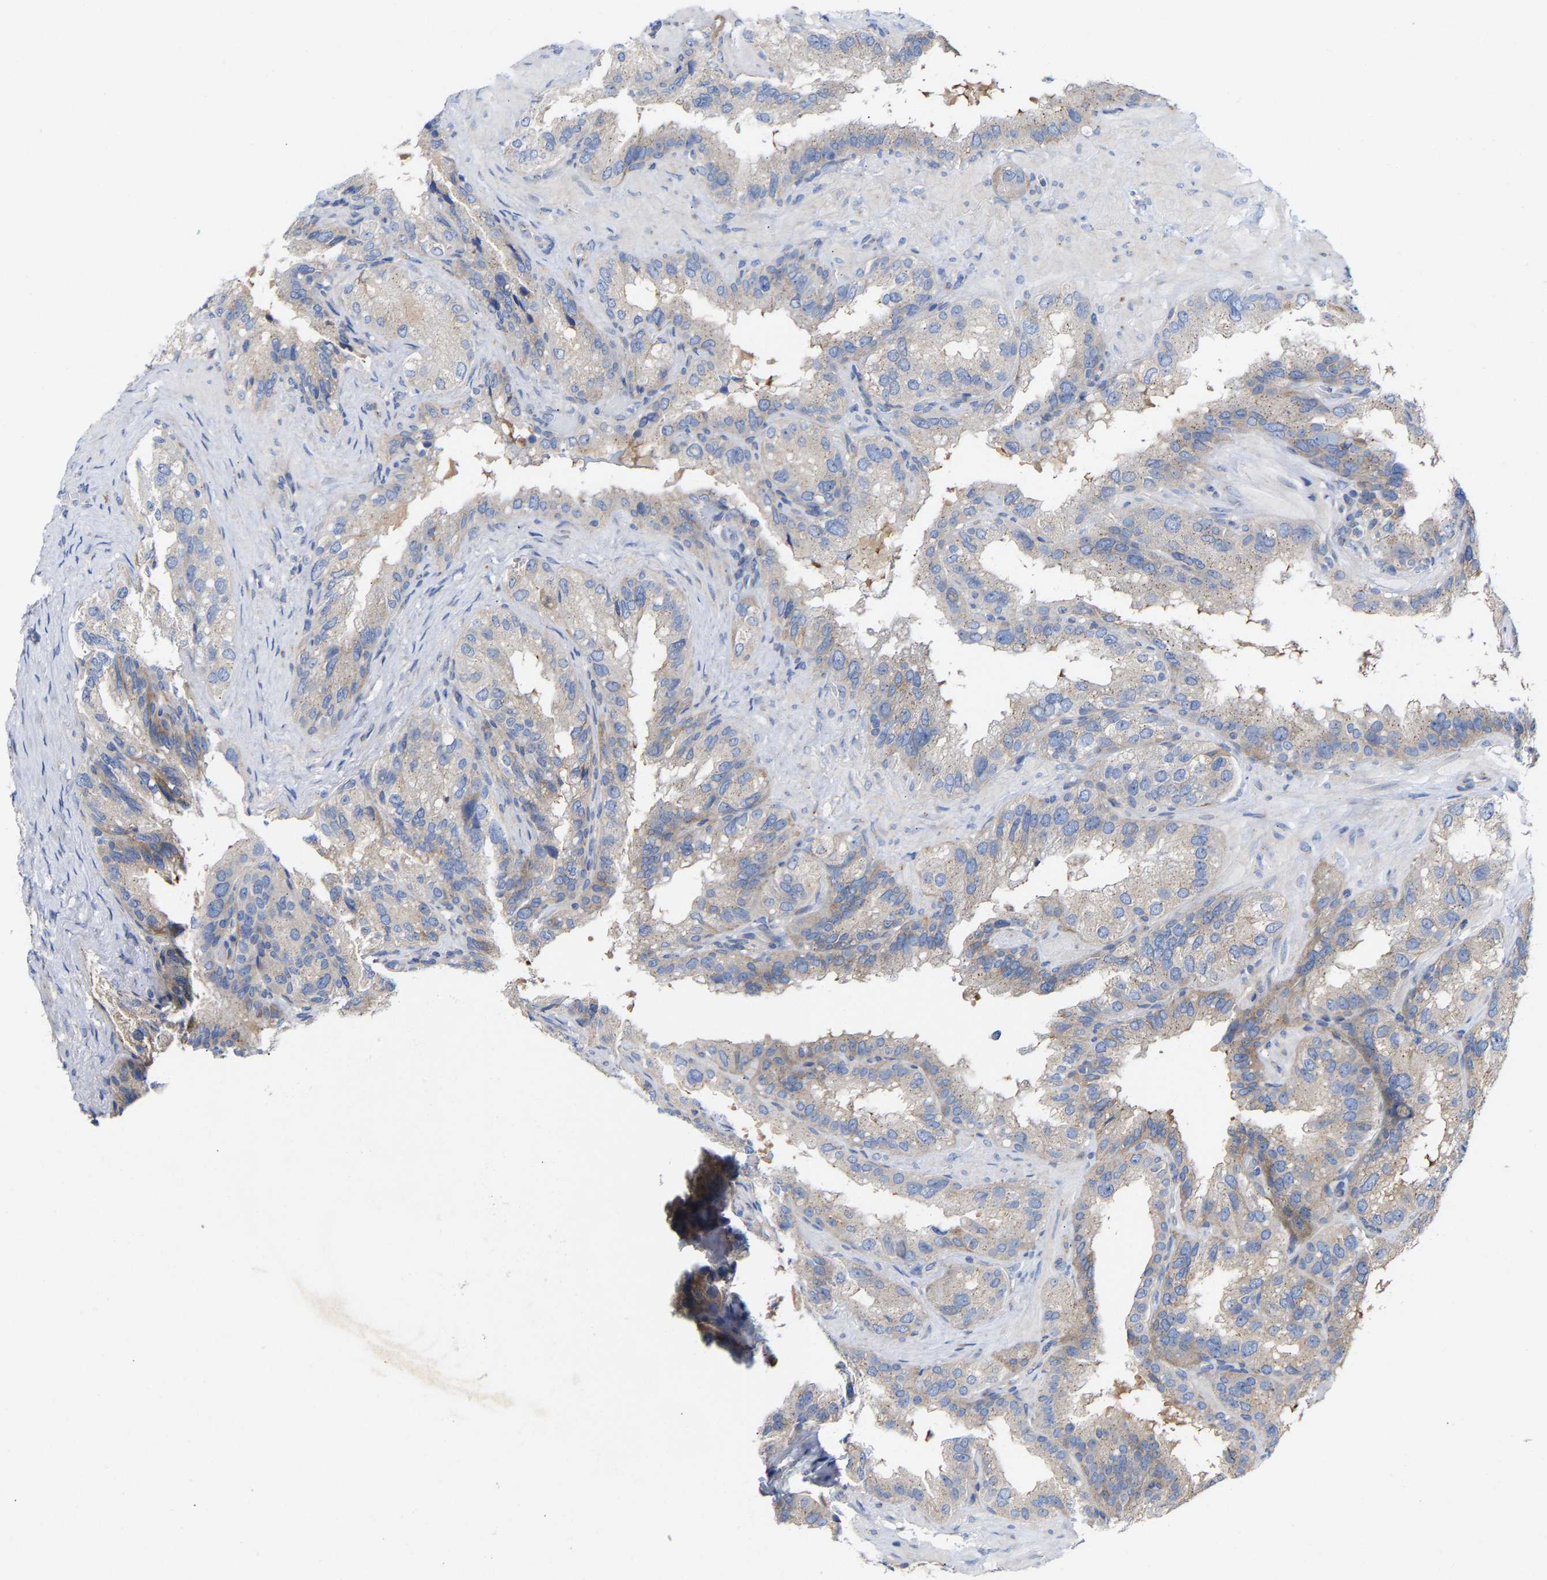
{"staining": {"intensity": "weak", "quantity": "<25%", "location": "cytoplasmic/membranous"}, "tissue": "seminal vesicle", "cell_type": "Glandular cells", "image_type": "normal", "snomed": [{"axis": "morphology", "description": "Normal tissue, NOS"}, {"axis": "topography", "description": "Seminal veicle"}], "caption": "High power microscopy photomicrograph of an IHC image of unremarkable seminal vesicle, revealing no significant staining in glandular cells. (Brightfield microscopy of DAB IHC at high magnification).", "gene": "PPP1R15A", "patient": {"sex": "male", "age": 68}}